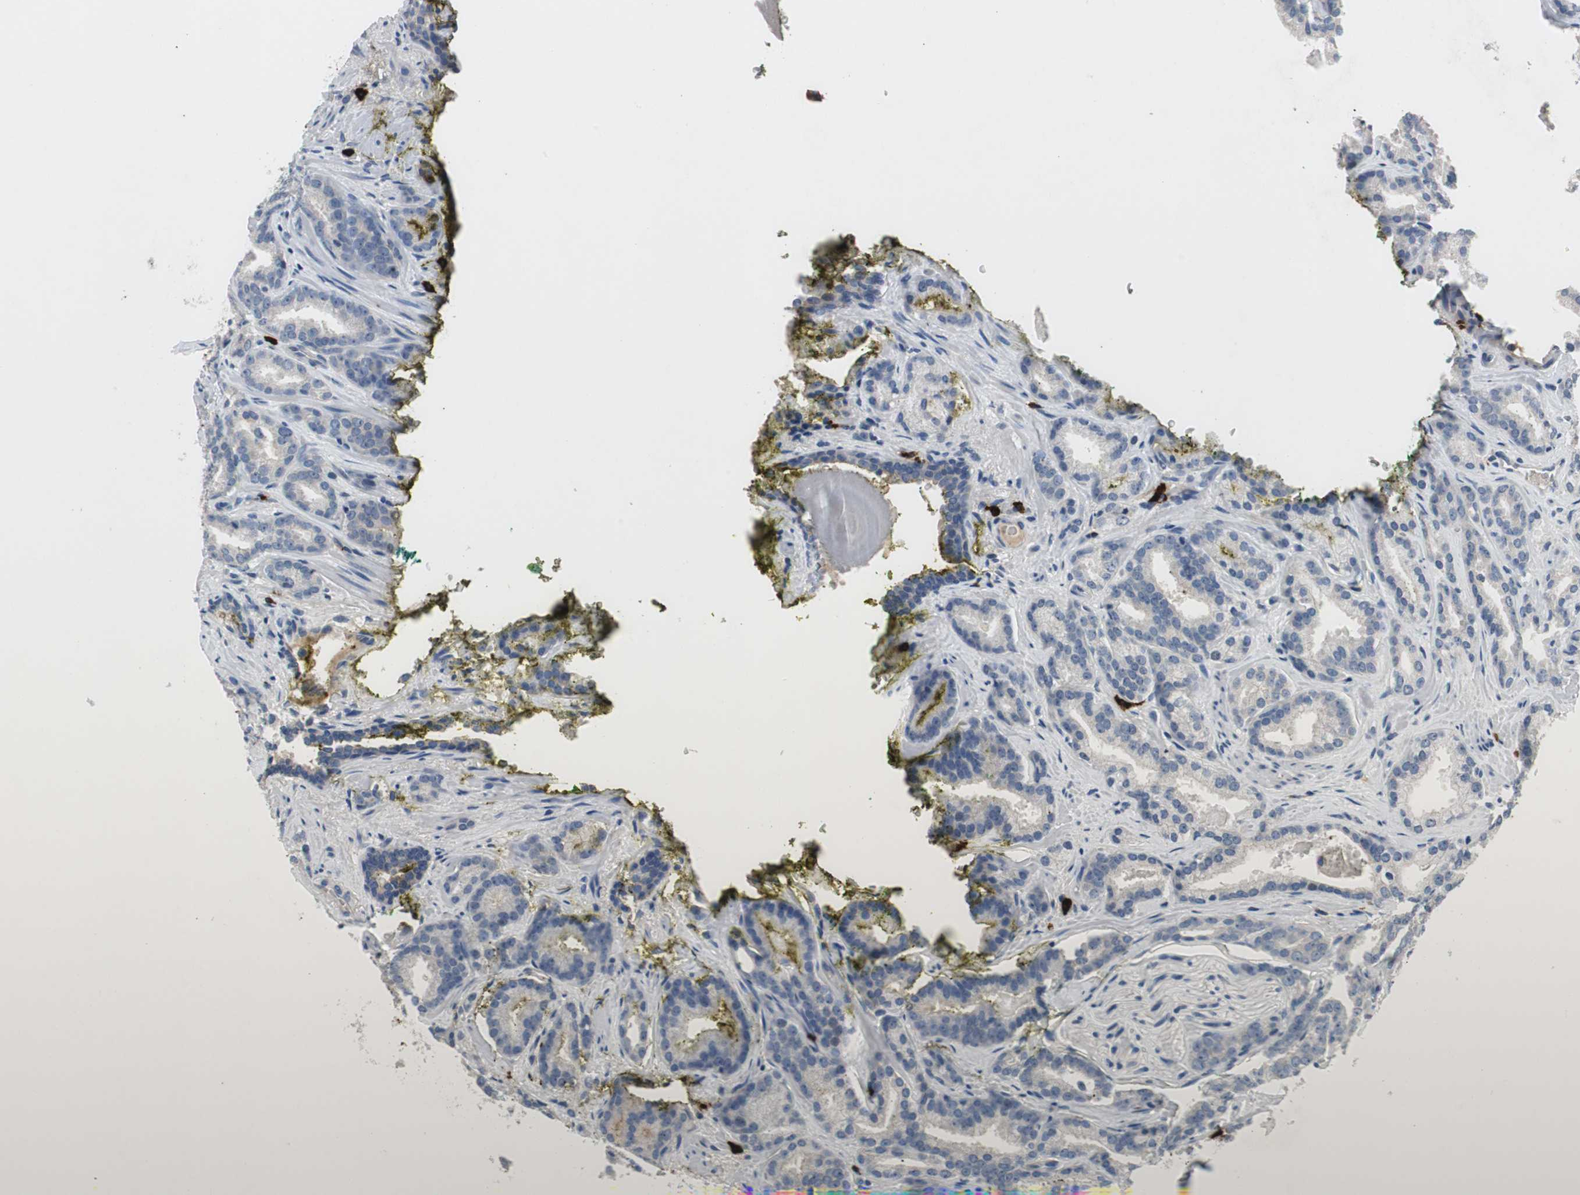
{"staining": {"intensity": "negative", "quantity": "none", "location": "none"}, "tissue": "prostate cancer", "cell_type": "Tumor cells", "image_type": "cancer", "snomed": [{"axis": "morphology", "description": "Adenocarcinoma, Low grade"}, {"axis": "topography", "description": "Prostate"}], "caption": "IHC micrograph of neoplastic tissue: human prostate cancer stained with DAB (3,3'-diaminobenzidine) shows no significant protein positivity in tumor cells.", "gene": "CPA3", "patient": {"sex": "male", "age": 63}}